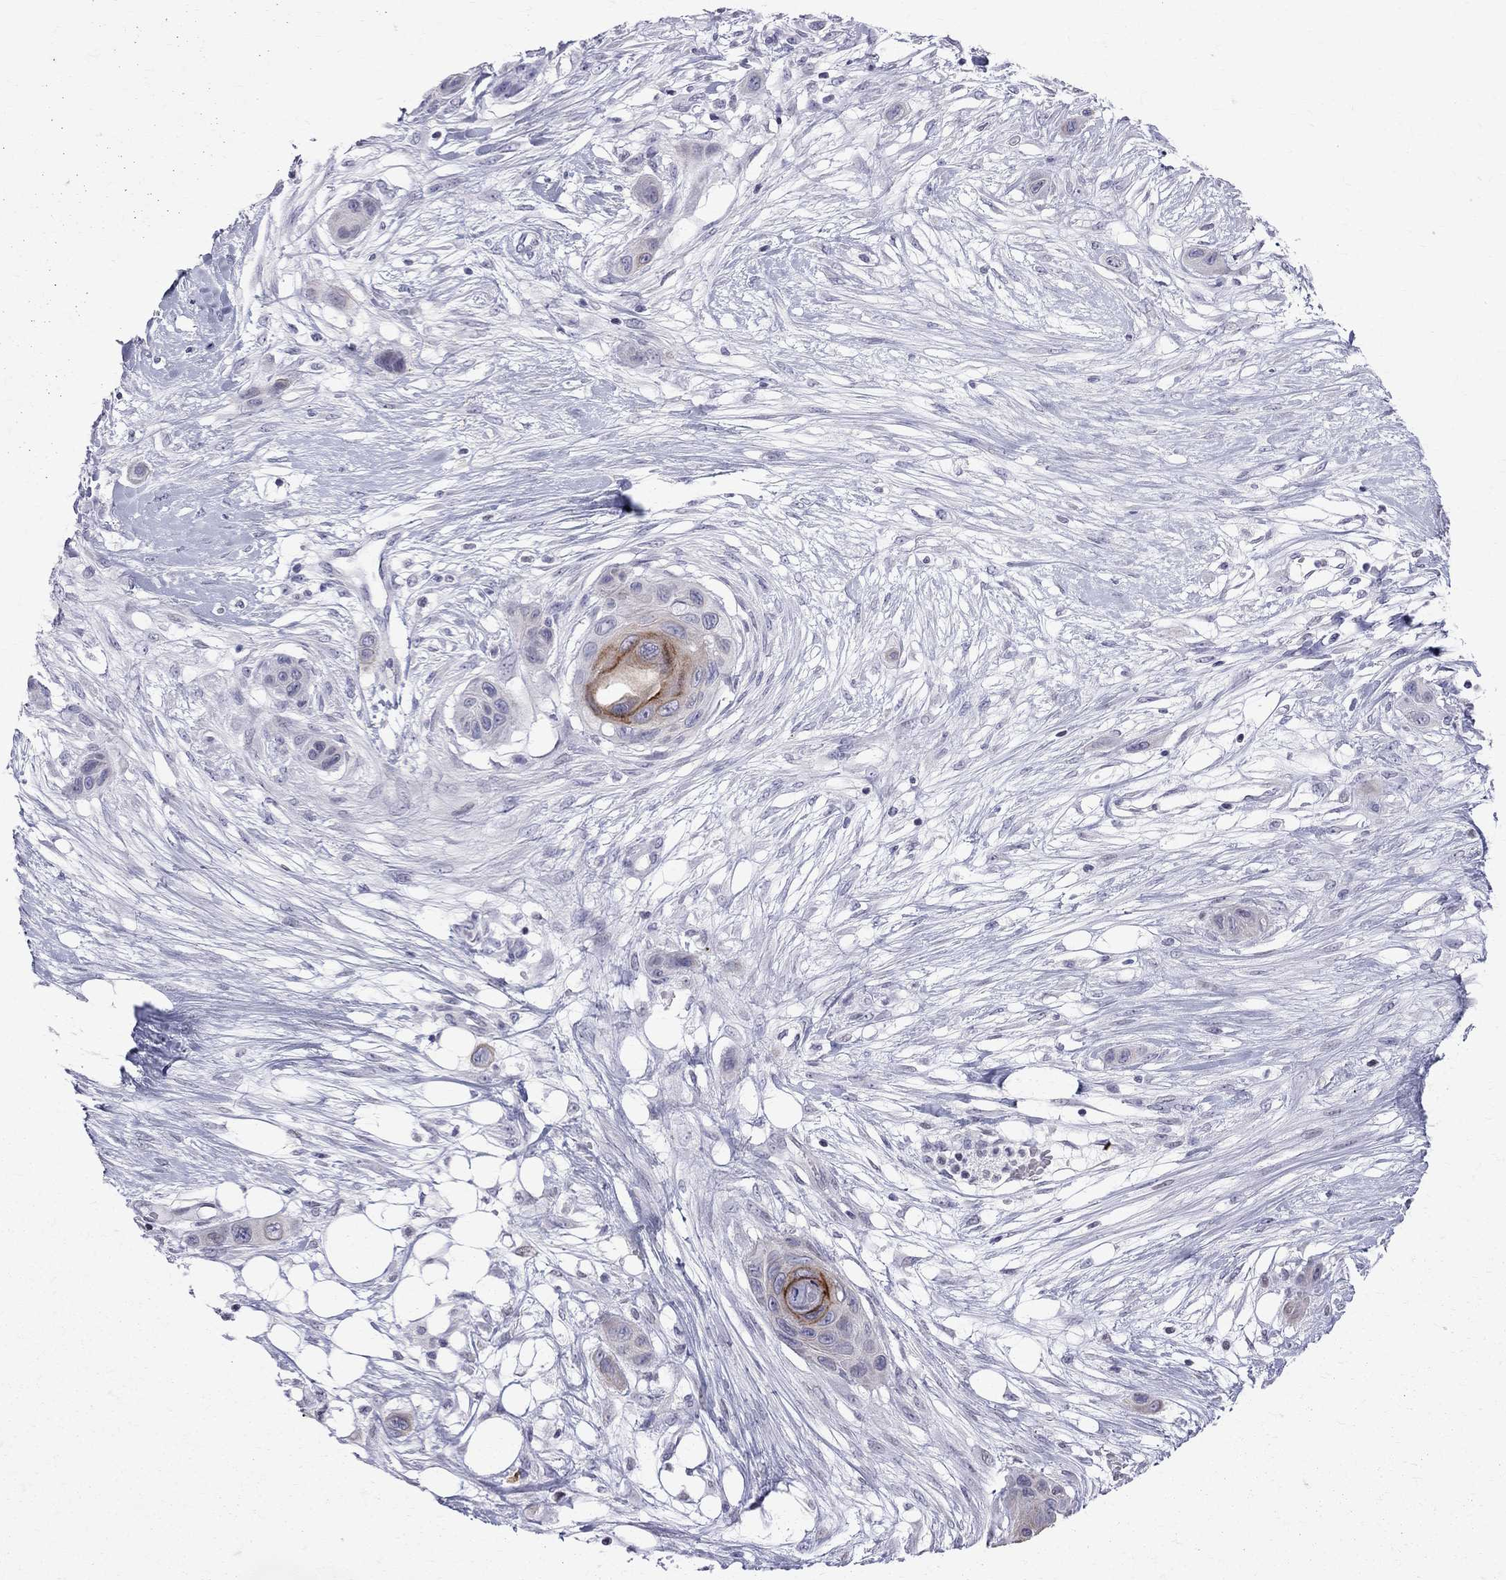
{"staining": {"intensity": "strong", "quantity": "<25%", "location": "cytoplasmic/membranous"}, "tissue": "skin cancer", "cell_type": "Tumor cells", "image_type": "cancer", "snomed": [{"axis": "morphology", "description": "Squamous cell carcinoma, NOS"}, {"axis": "topography", "description": "Skin"}], "caption": "This is a photomicrograph of IHC staining of skin squamous cell carcinoma, which shows strong staining in the cytoplasmic/membranous of tumor cells.", "gene": "MUC15", "patient": {"sex": "male", "age": 79}}